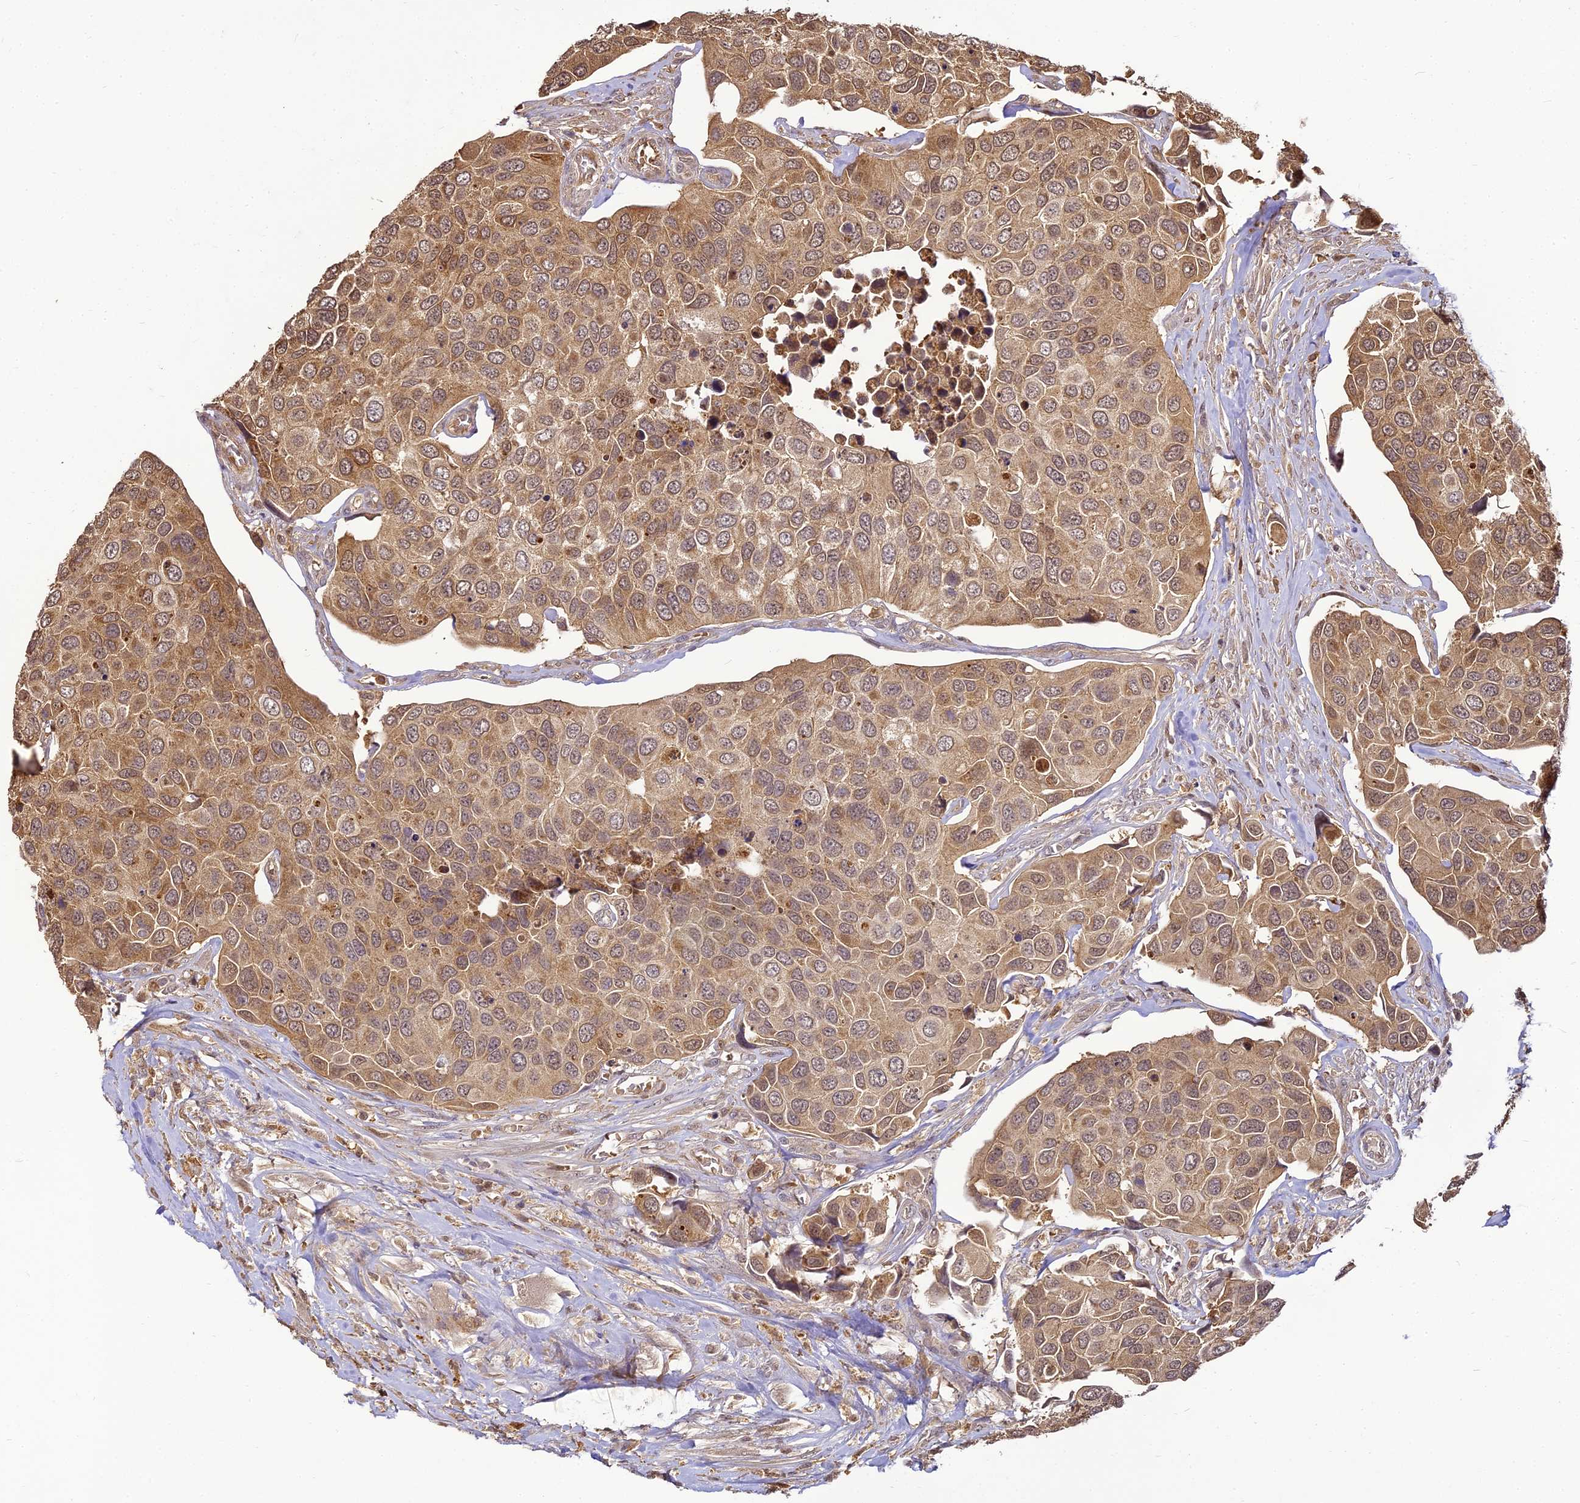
{"staining": {"intensity": "moderate", "quantity": "25%-75%", "location": "cytoplasmic/membranous"}, "tissue": "urothelial cancer", "cell_type": "Tumor cells", "image_type": "cancer", "snomed": [{"axis": "morphology", "description": "Urothelial carcinoma, High grade"}, {"axis": "topography", "description": "Urinary bladder"}], "caption": "Moderate cytoplasmic/membranous positivity is present in approximately 25%-75% of tumor cells in urothelial carcinoma (high-grade).", "gene": "BCDIN3D", "patient": {"sex": "male", "age": 74}}